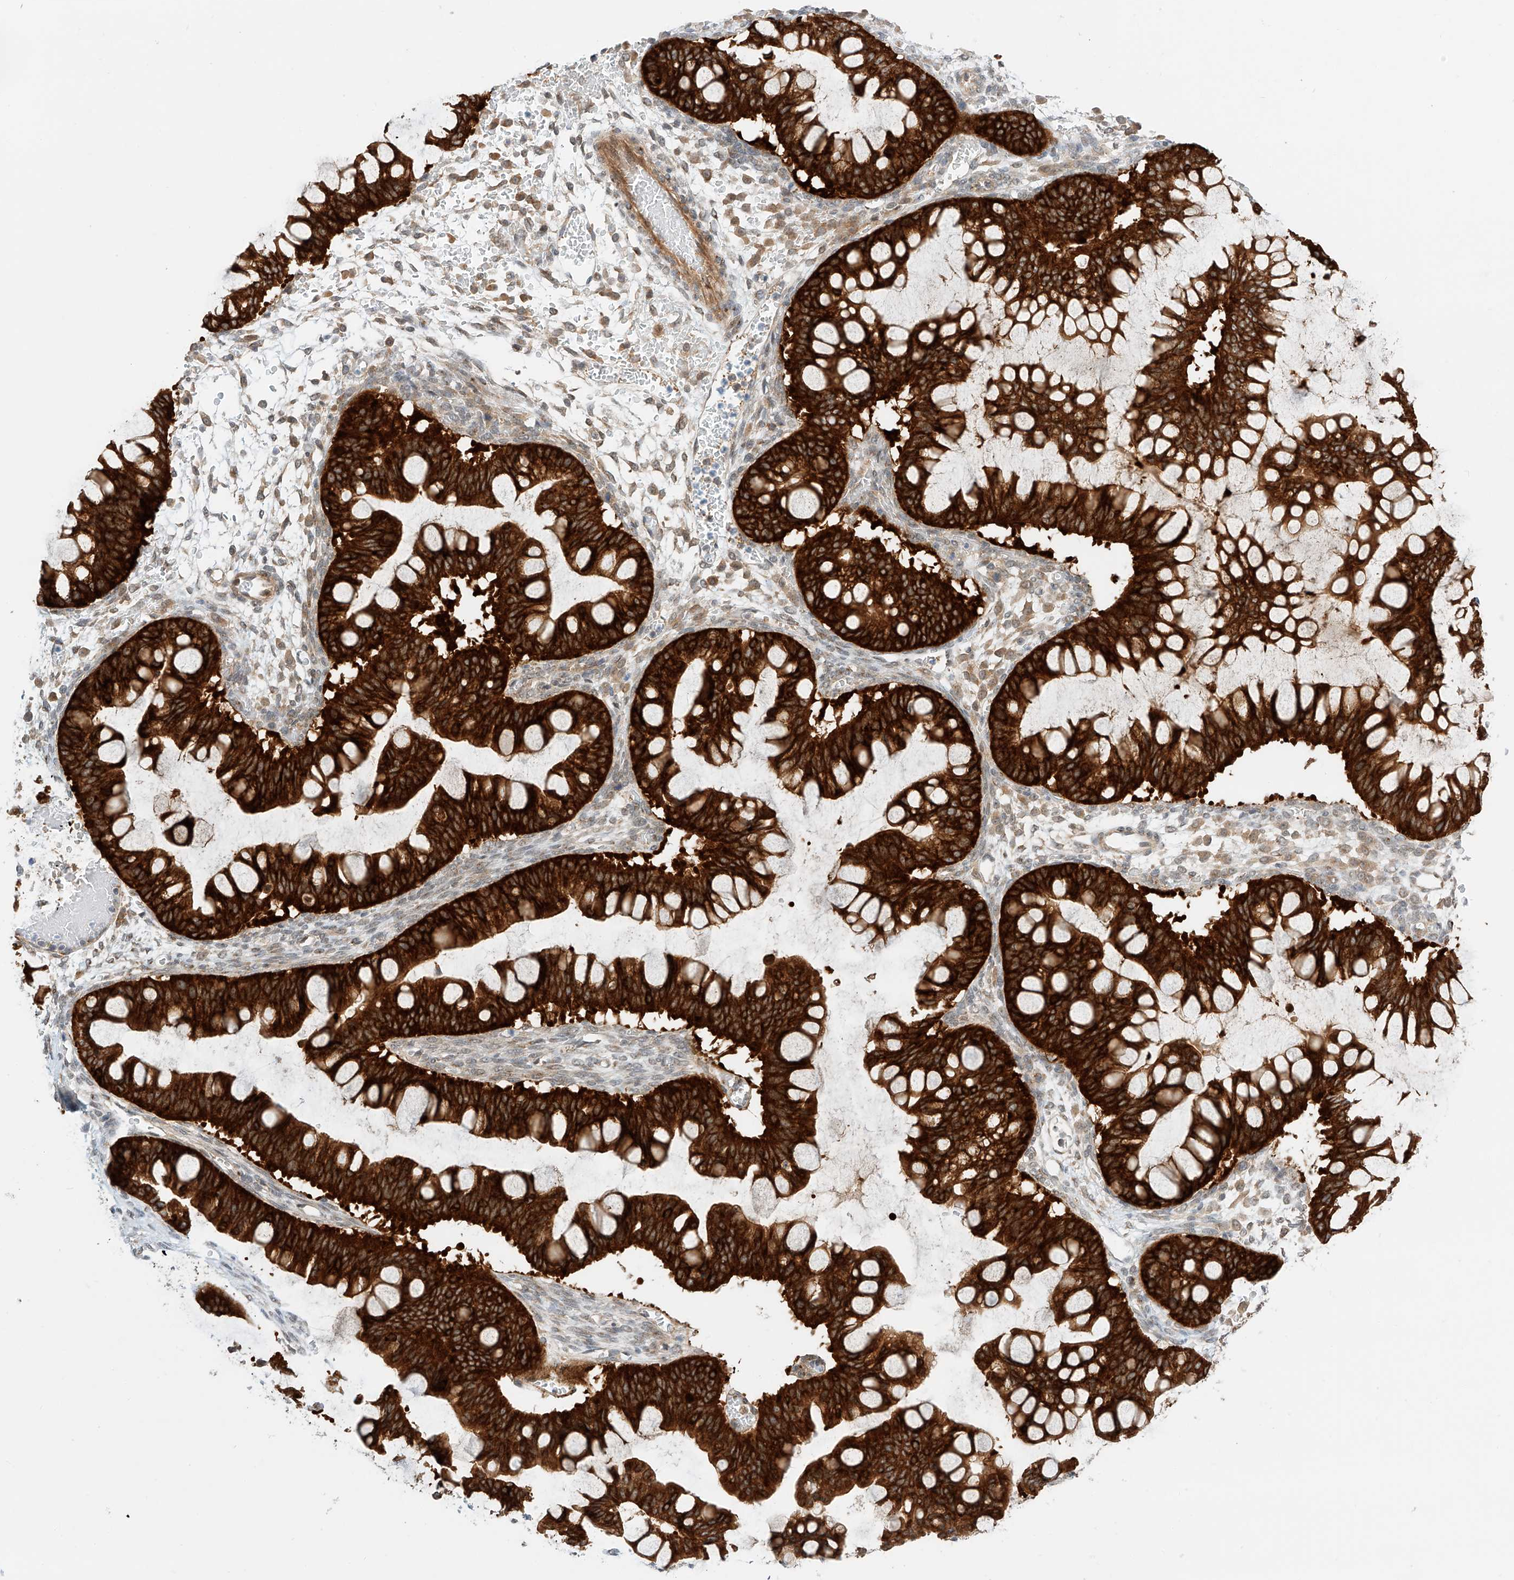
{"staining": {"intensity": "strong", "quantity": ">75%", "location": "cytoplasmic/membranous"}, "tissue": "ovarian cancer", "cell_type": "Tumor cells", "image_type": "cancer", "snomed": [{"axis": "morphology", "description": "Cystadenocarcinoma, mucinous, NOS"}, {"axis": "topography", "description": "Ovary"}], "caption": "The histopathology image reveals immunohistochemical staining of ovarian mucinous cystadenocarcinoma. There is strong cytoplasmic/membranous expression is seen in approximately >75% of tumor cells.", "gene": "CARMIL1", "patient": {"sex": "female", "age": 73}}